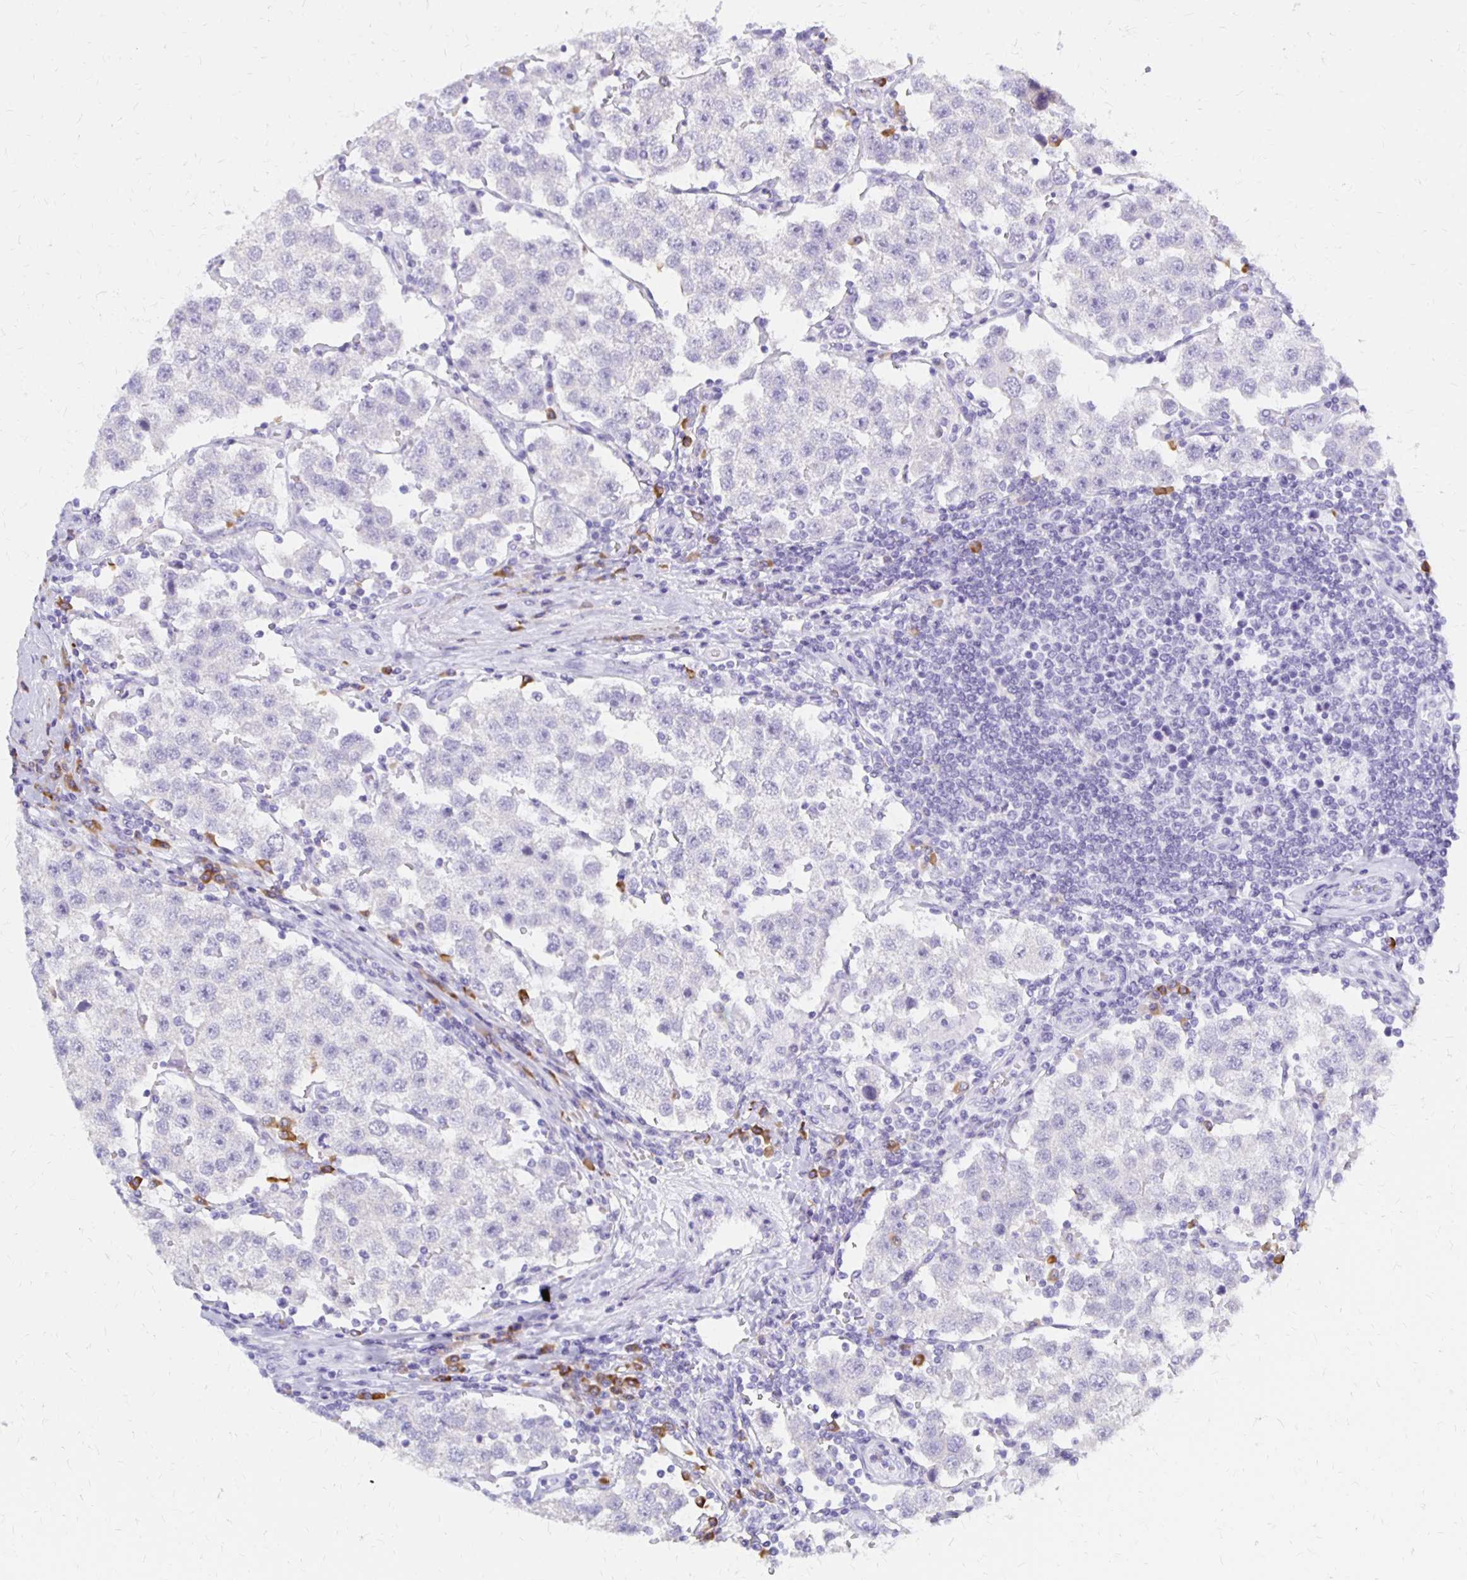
{"staining": {"intensity": "negative", "quantity": "none", "location": "none"}, "tissue": "testis cancer", "cell_type": "Tumor cells", "image_type": "cancer", "snomed": [{"axis": "morphology", "description": "Seminoma, NOS"}, {"axis": "topography", "description": "Testis"}], "caption": "The histopathology image displays no significant expression in tumor cells of testis seminoma.", "gene": "FNTB", "patient": {"sex": "male", "age": 37}}